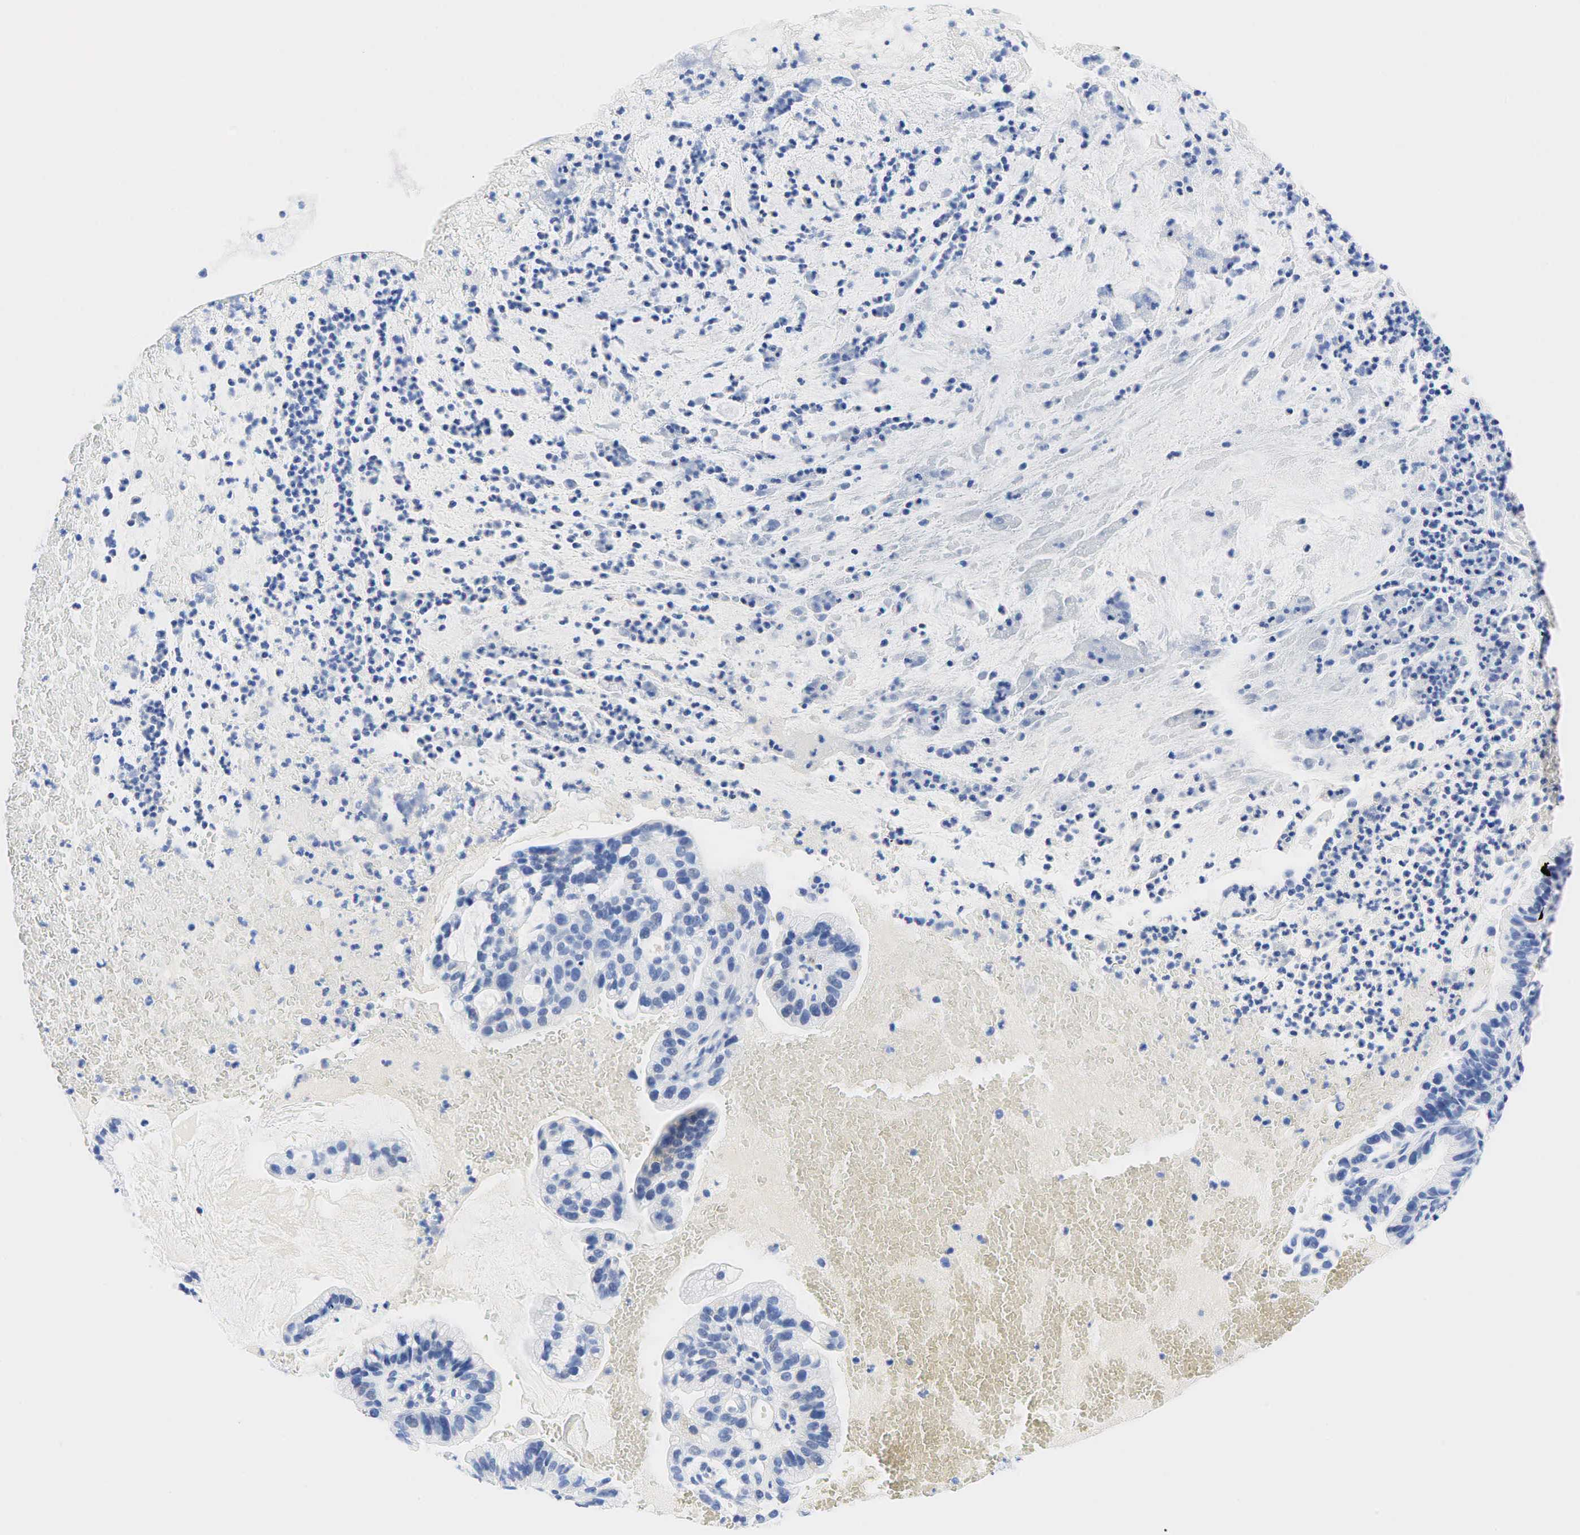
{"staining": {"intensity": "negative", "quantity": "none", "location": "none"}, "tissue": "cervical cancer", "cell_type": "Tumor cells", "image_type": "cancer", "snomed": [{"axis": "morphology", "description": "Adenocarcinoma, NOS"}, {"axis": "topography", "description": "Cervix"}], "caption": "Immunohistochemistry of human cervical cancer reveals no staining in tumor cells. The staining was performed using DAB (3,3'-diaminobenzidine) to visualize the protein expression in brown, while the nuclei were stained in blue with hematoxylin (Magnification: 20x).", "gene": "NKX2-1", "patient": {"sex": "female", "age": 41}}